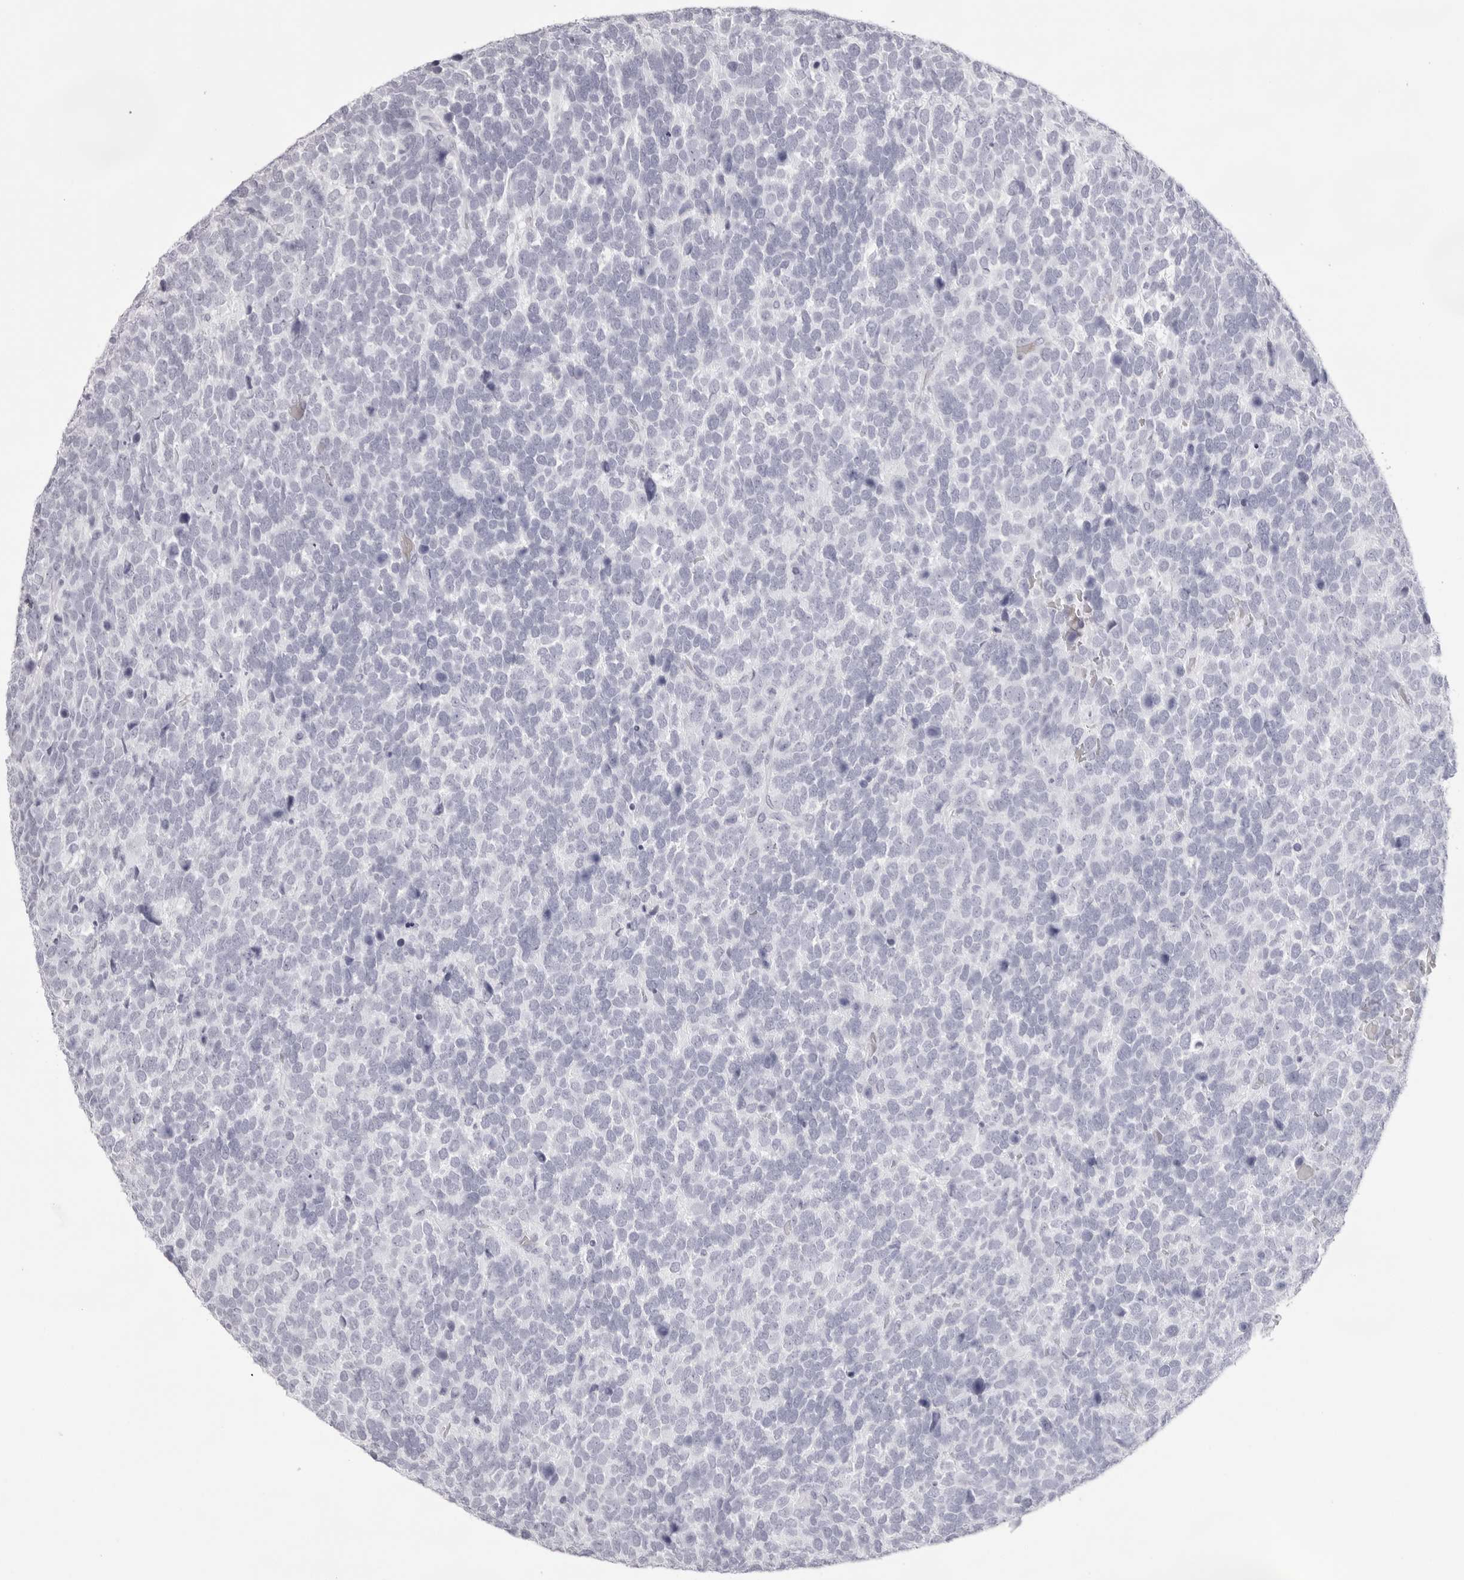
{"staining": {"intensity": "negative", "quantity": "none", "location": "none"}, "tissue": "urothelial cancer", "cell_type": "Tumor cells", "image_type": "cancer", "snomed": [{"axis": "morphology", "description": "Urothelial carcinoma, High grade"}, {"axis": "topography", "description": "Urinary bladder"}], "caption": "The image displays no staining of tumor cells in urothelial cancer. (DAB IHC with hematoxylin counter stain).", "gene": "SPTA1", "patient": {"sex": "female", "age": 82}}